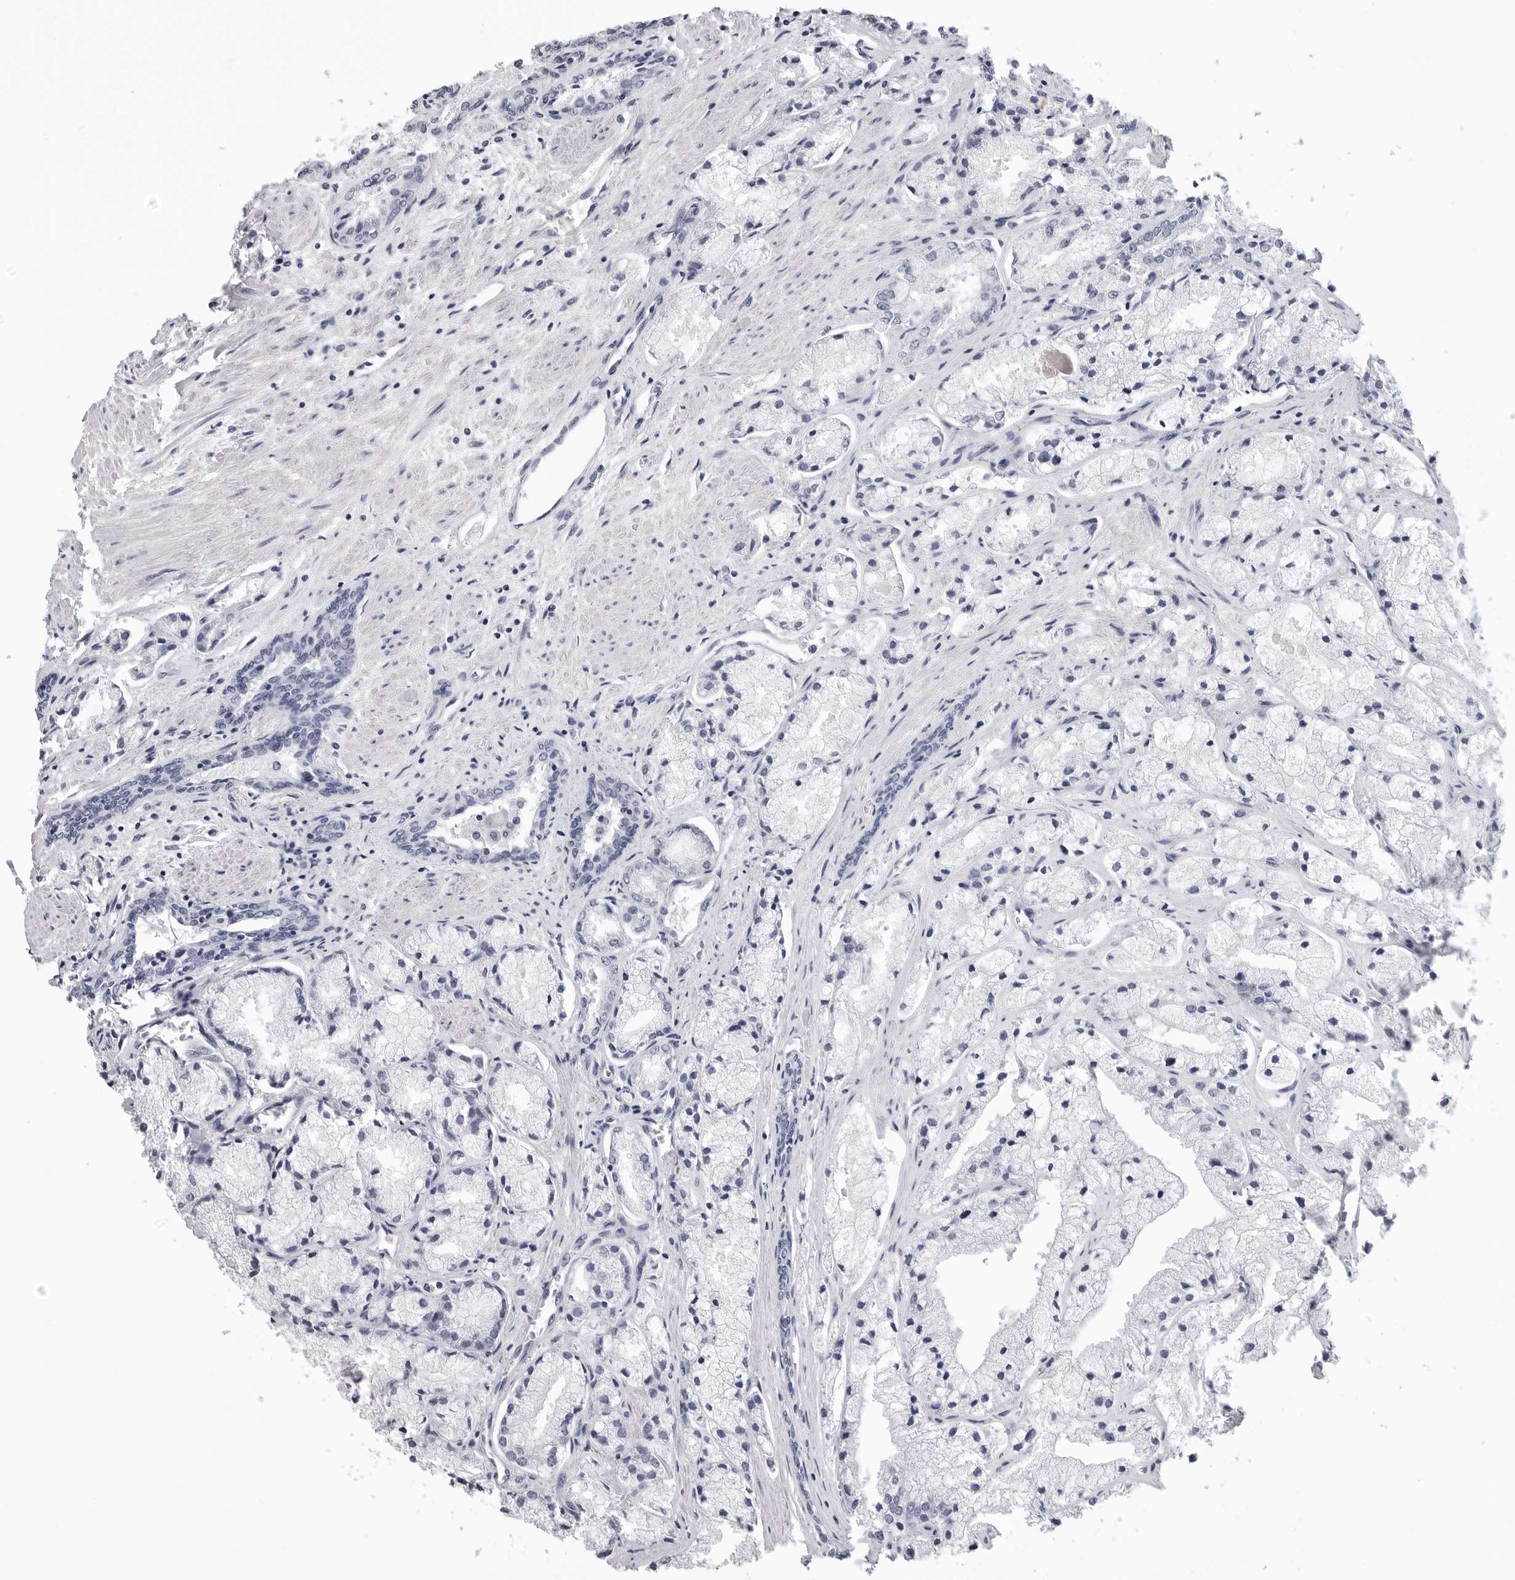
{"staining": {"intensity": "negative", "quantity": "none", "location": "none"}, "tissue": "prostate cancer", "cell_type": "Tumor cells", "image_type": "cancer", "snomed": [{"axis": "morphology", "description": "Adenocarcinoma, High grade"}, {"axis": "topography", "description": "Prostate"}], "caption": "High magnification brightfield microscopy of prostate adenocarcinoma (high-grade) stained with DAB (3,3'-diaminobenzidine) (brown) and counterstained with hematoxylin (blue): tumor cells show no significant expression.", "gene": "TRMT13", "patient": {"sex": "male", "age": 50}}